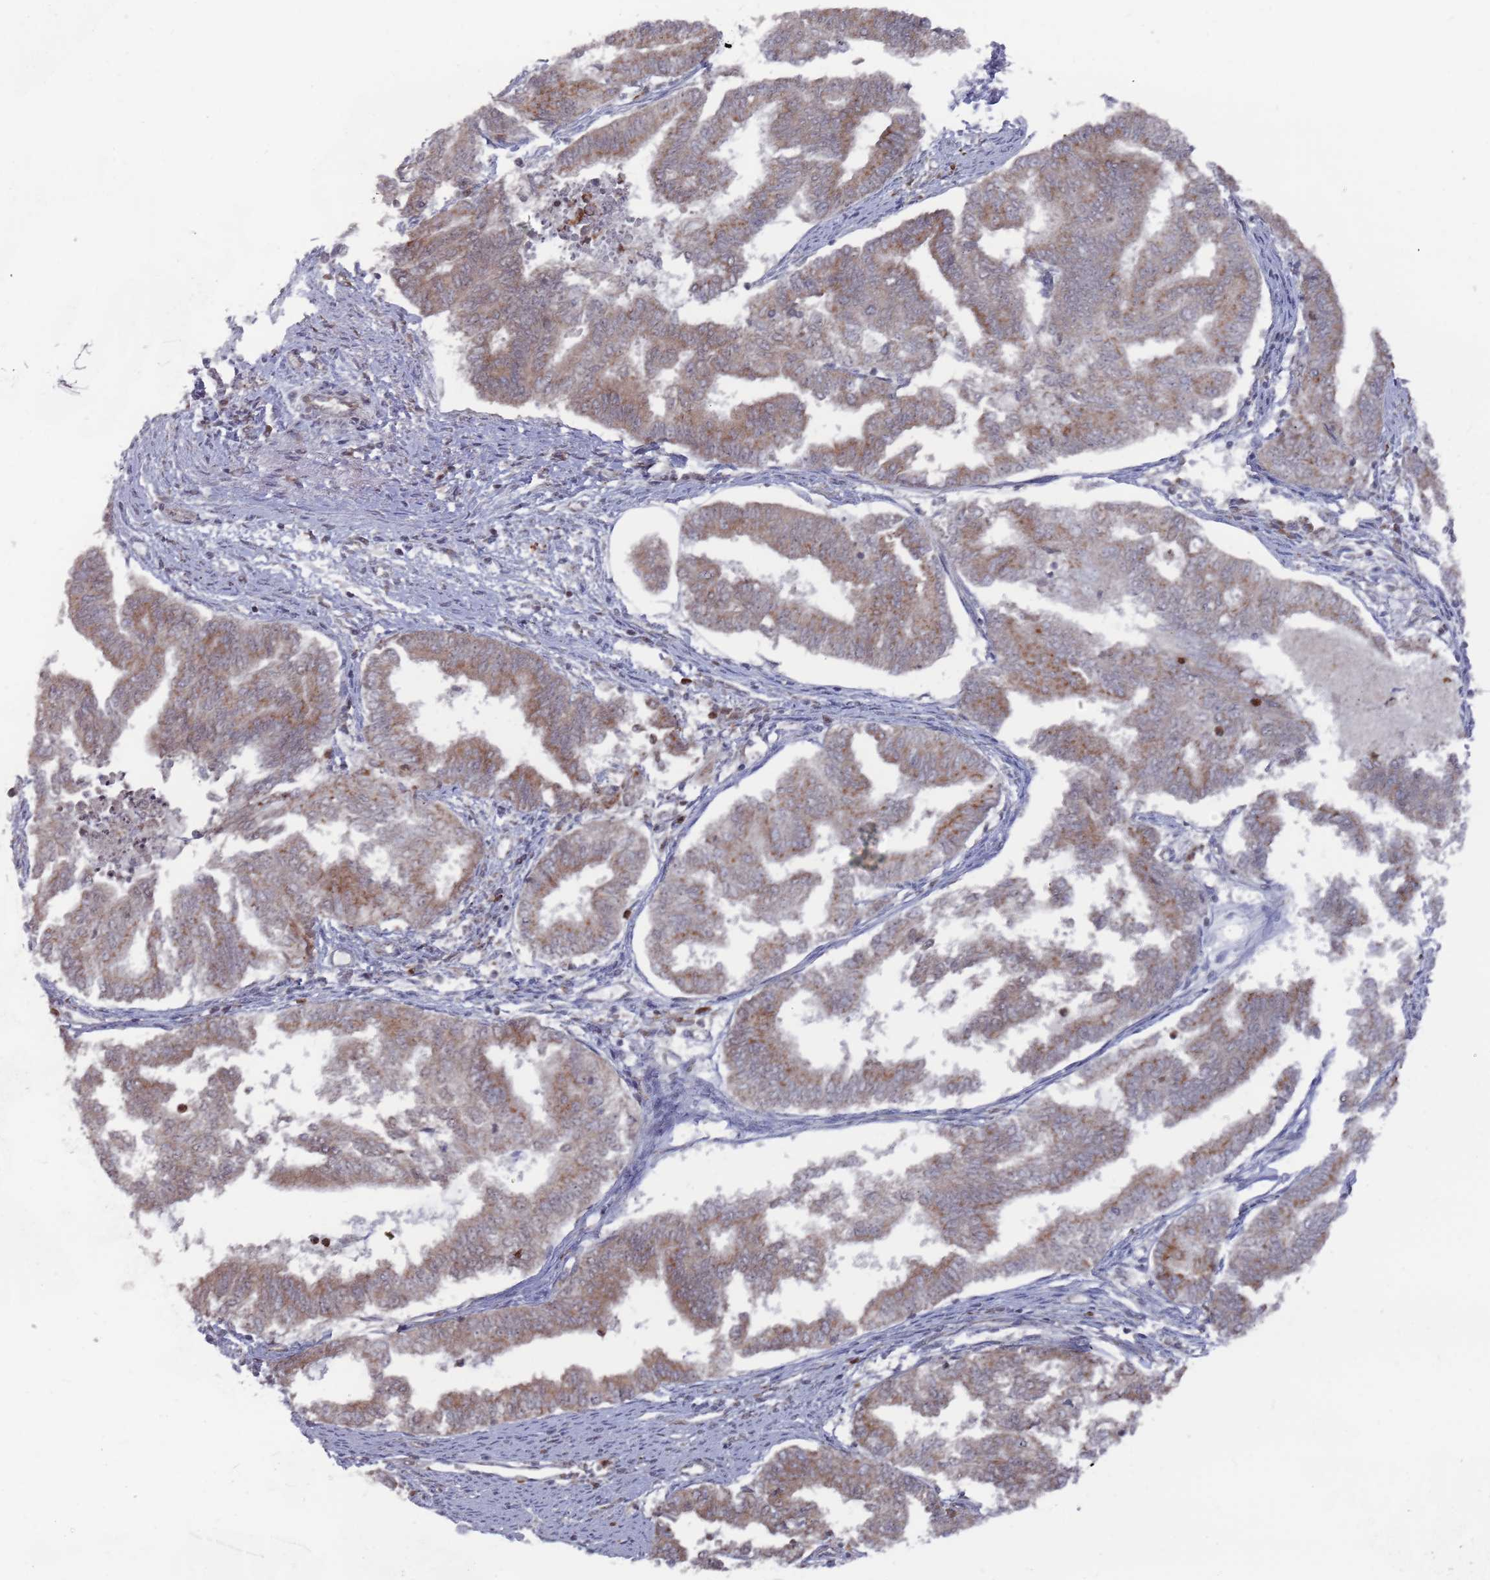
{"staining": {"intensity": "moderate", "quantity": "25%-75%", "location": "cytoplasmic/membranous"}, "tissue": "endometrial cancer", "cell_type": "Tumor cells", "image_type": "cancer", "snomed": [{"axis": "morphology", "description": "Adenocarcinoma, NOS"}, {"axis": "topography", "description": "Endometrium"}], "caption": "The immunohistochemical stain shows moderate cytoplasmic/membranous expression in tumor cells of adenocarcinoma (endometrial) tissue. (Stains: DAB (3,3'-diaminobenzidine) in brown, nuclei in blue, Microscopy: brightfield microscopy at high magnification).", "gene": "FMO4", "patient": {"sex": "female", "age": 79}}